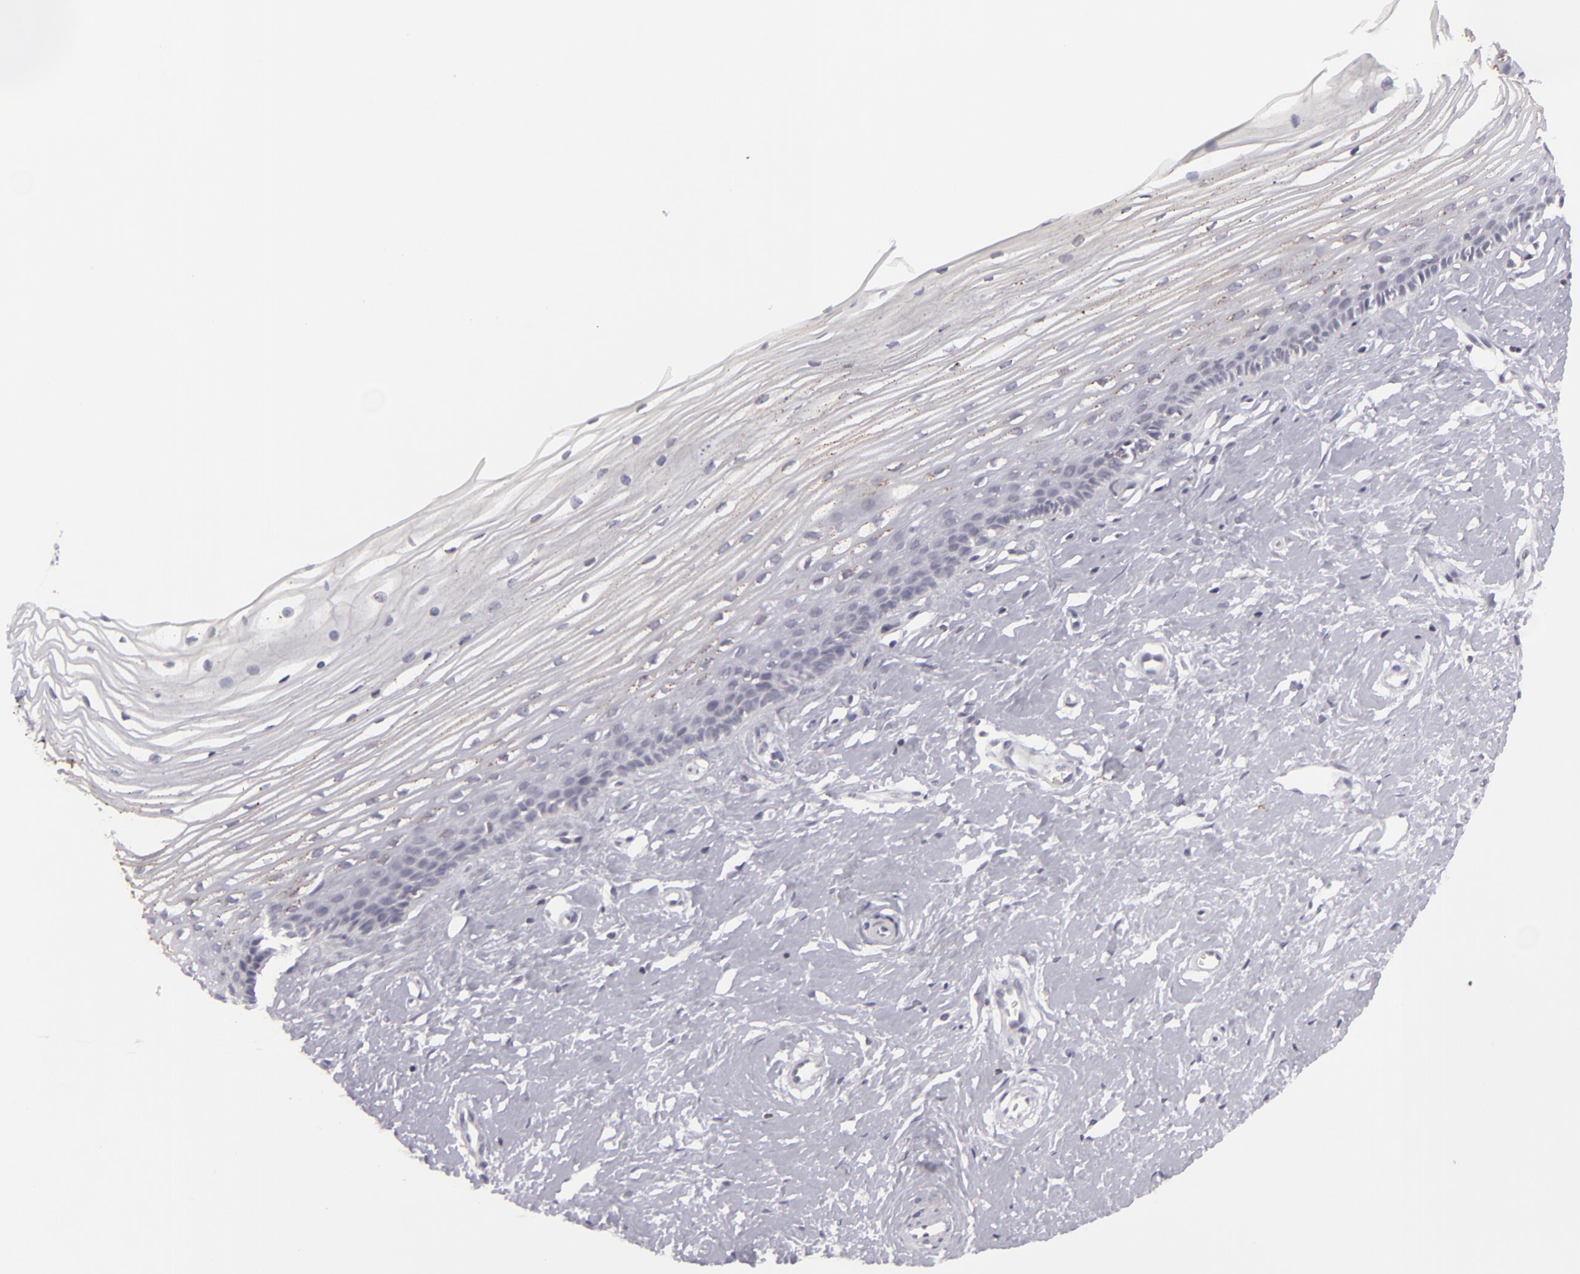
{"staining": {"intensity": "weak", "quantity": "25%-75%", "location": "cytoplasmic/membranous"}, "tissue": "cervix", "cell_type": "Glandular cells", "image_type": "normal", "snomed": [{"axis": "morphology", "description": "Normal tissue, NOS"}, {"axis": "topography", "description": "Cervix"}], "caption": "Immunohistochemistry micrograph of benign cervix stained for a protein (brown), which exhibits low levels of weak cytoplasmic/membranous expression in approximately 25%-75% of glandular cells.", "gene": "KCNAB2", "patient": {"sex": "female", "age": 40}}